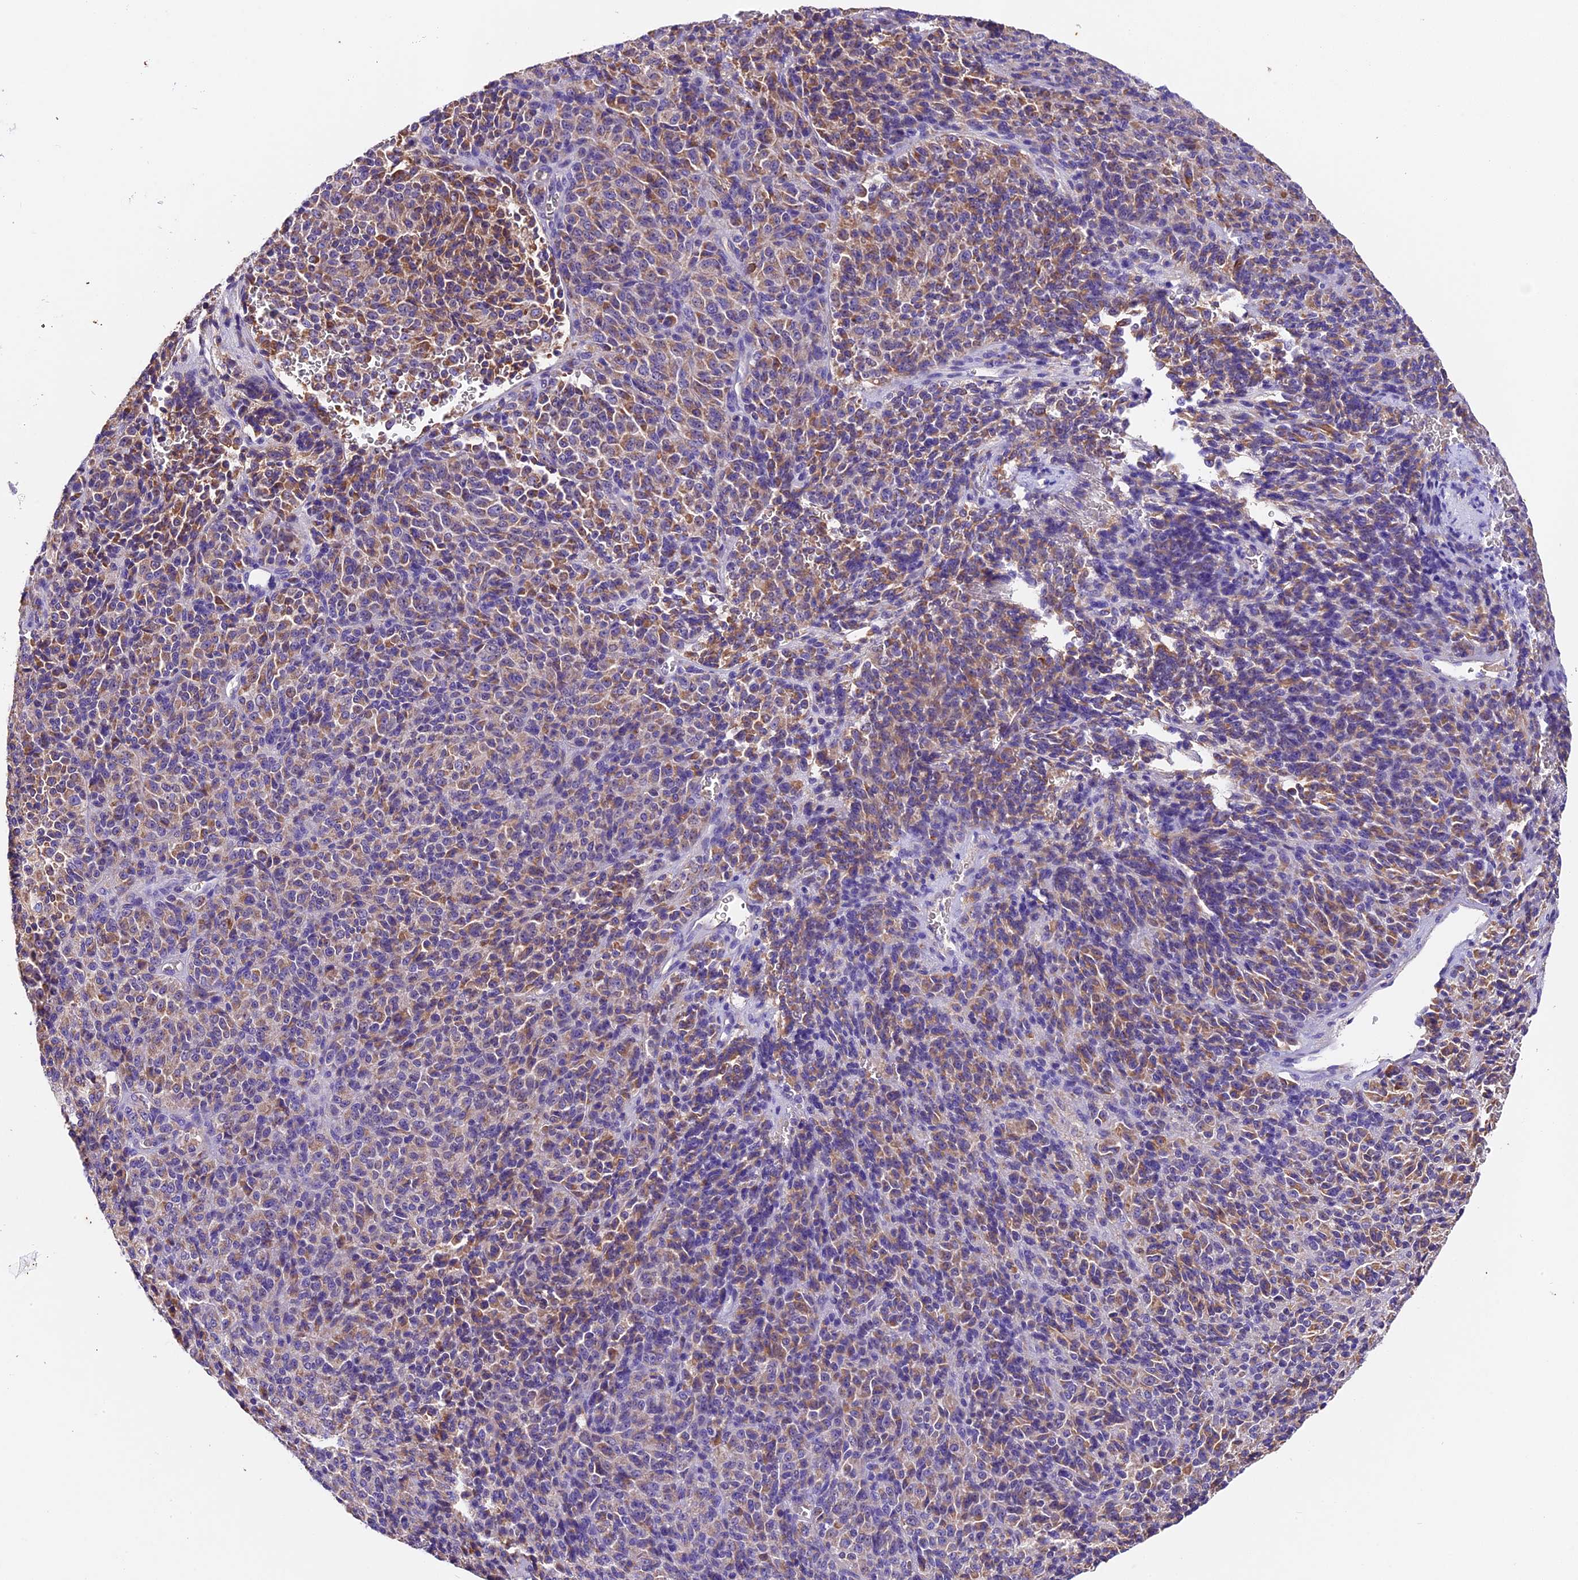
{"staining": {"intensity": "moderate", "quantity": "25%-75%", "location": "cytoplasmic/membranous"}, "tissue": "melanoma", "cell_type": "Tumor cells", "image_type": "cancer", "snomed": [{"axis": "morphology", "description": "Malignant melanoma, Metastatic site"}, {"axis": "topography", "description": "Brain"}], "caption": "Moderate cytoplasmic/membranous expression is seen in about 25%-75% of tumor cells in melanoma. The staining was performed using DAB to visualize the protein expression in brown, while the nuclei were stained in blue with hematoxylin (Magnification: 20x).", "gene": "SIX5", "patient": {"sex": "female", "age": 56}}